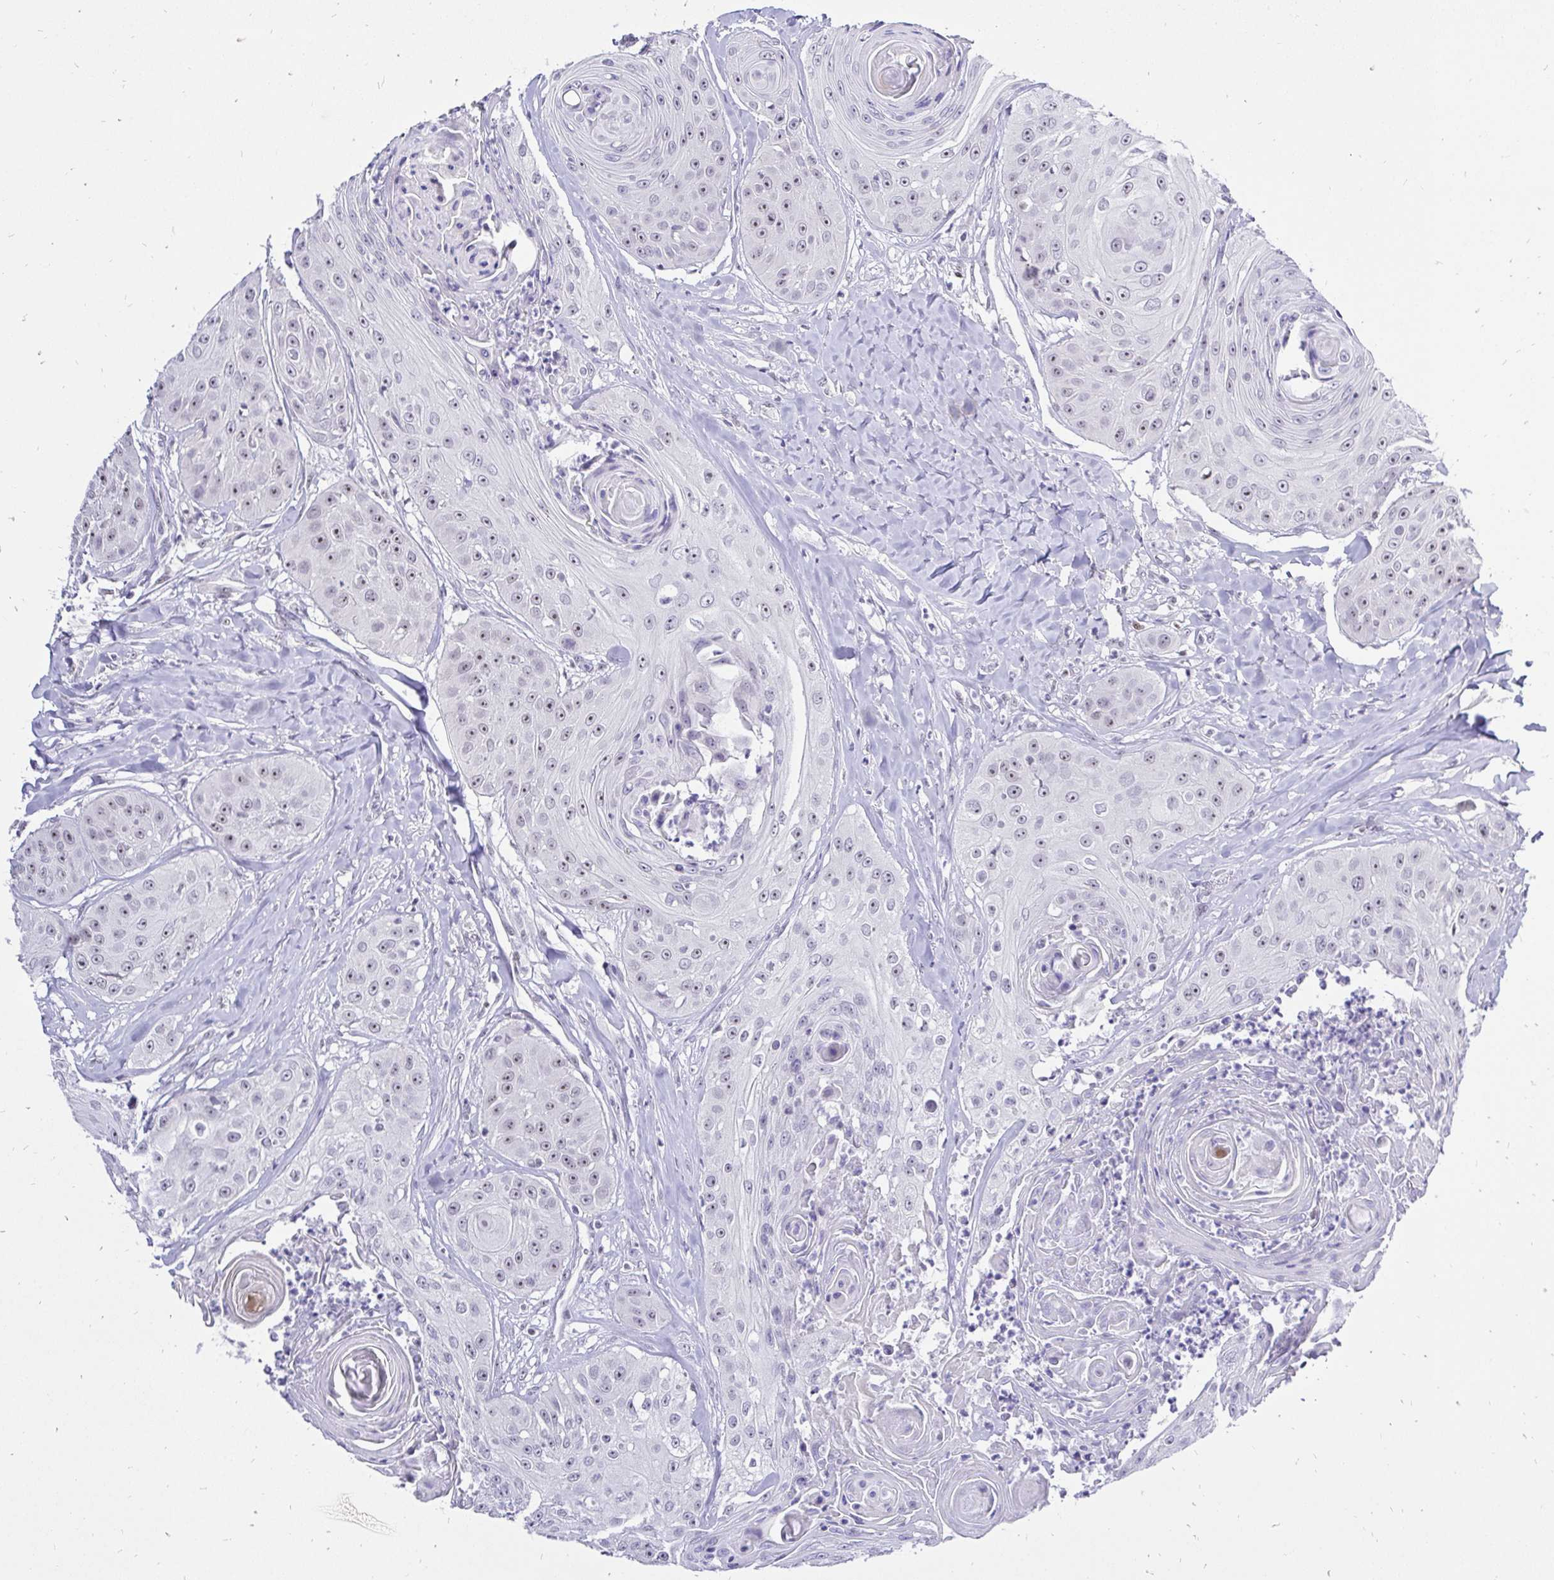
{"staining": {"intensity": "weak", "quantity": "25%-75%", "location": "nuclear"}, "tissue": "head and neck cancer", "cell_type": "Tumor cells", "image_type": "cancer", "snomed": [{"axis": "morphology", "description": "Squamous cell carcinoma, NOS"}, {"axis": "topography", "description": "Head-Neck"}], "caption": "An immunohistochemistry micrograph of tumor tissue is shown. Protein staining in brown shows weak nuclear positivity in squamous cell carcinoma (head and neck) within tumor cells. The staining is performed using DAB (3,3'-diaminobenzidine) brown chromogen to label protein expression. The nuclei are counter-stained blue using hematoxylin.", "gene": "ZNF860", "patient": {"sex": "male", "age": 83}}